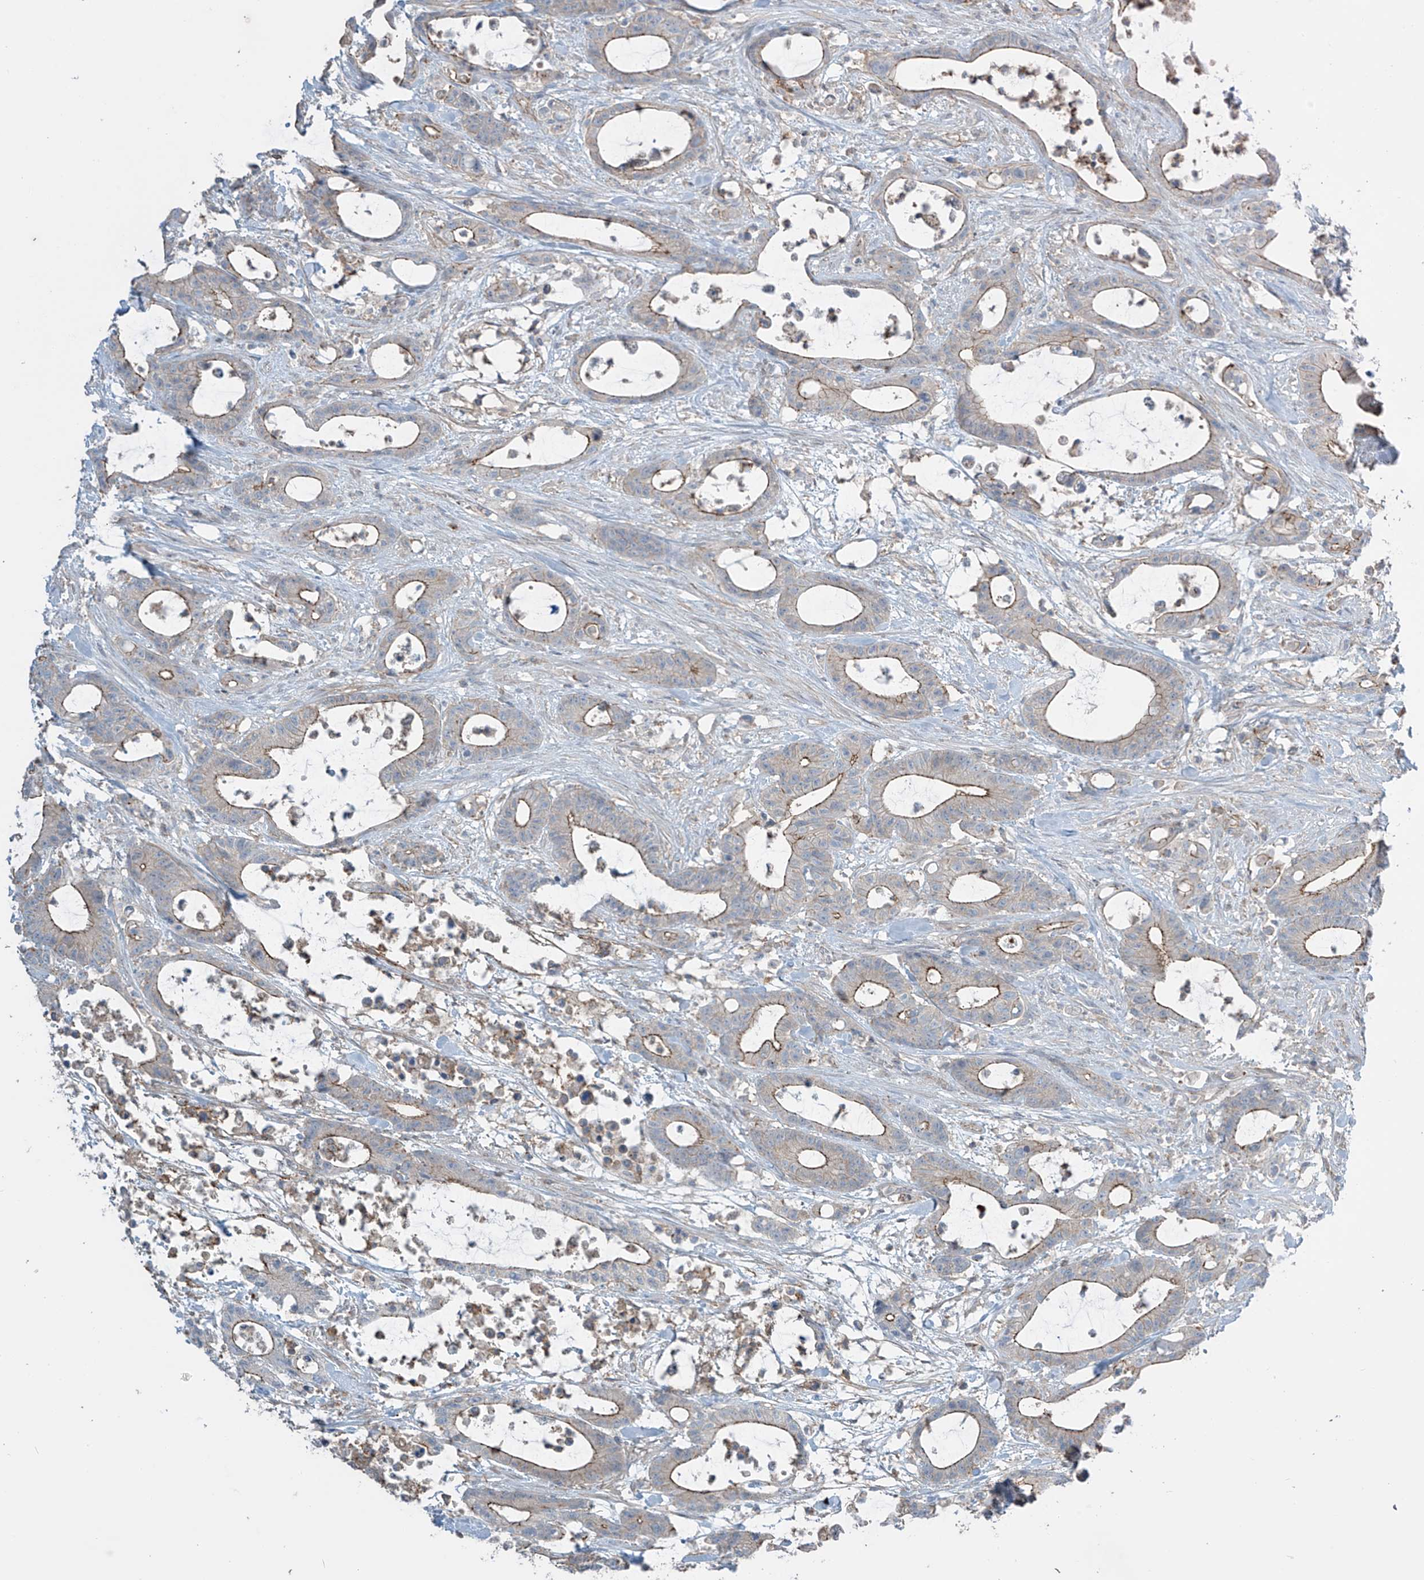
{"staining": {"intensity": "moderate", "quantity": "25%-75%", "location": "cytoplasmic/membranous"}, "tissue": "colorectal cancer", "cell_type": "Tumor cells", "image_type": "cancer", "snomed": [{"axis": "morphology", "description": "Adenocarcinoma, NOS"}, {"axis": "topography", "description": "Colon"}], "caption": "Protein expression analysis of colorectal adenocarcinoma demonstrates moderate cytoplasmic/membranous positivity in about 25%-75% of tumor cells.", "gene": "SLC9A2", "patient": {"sex": "female", "age": 84}}